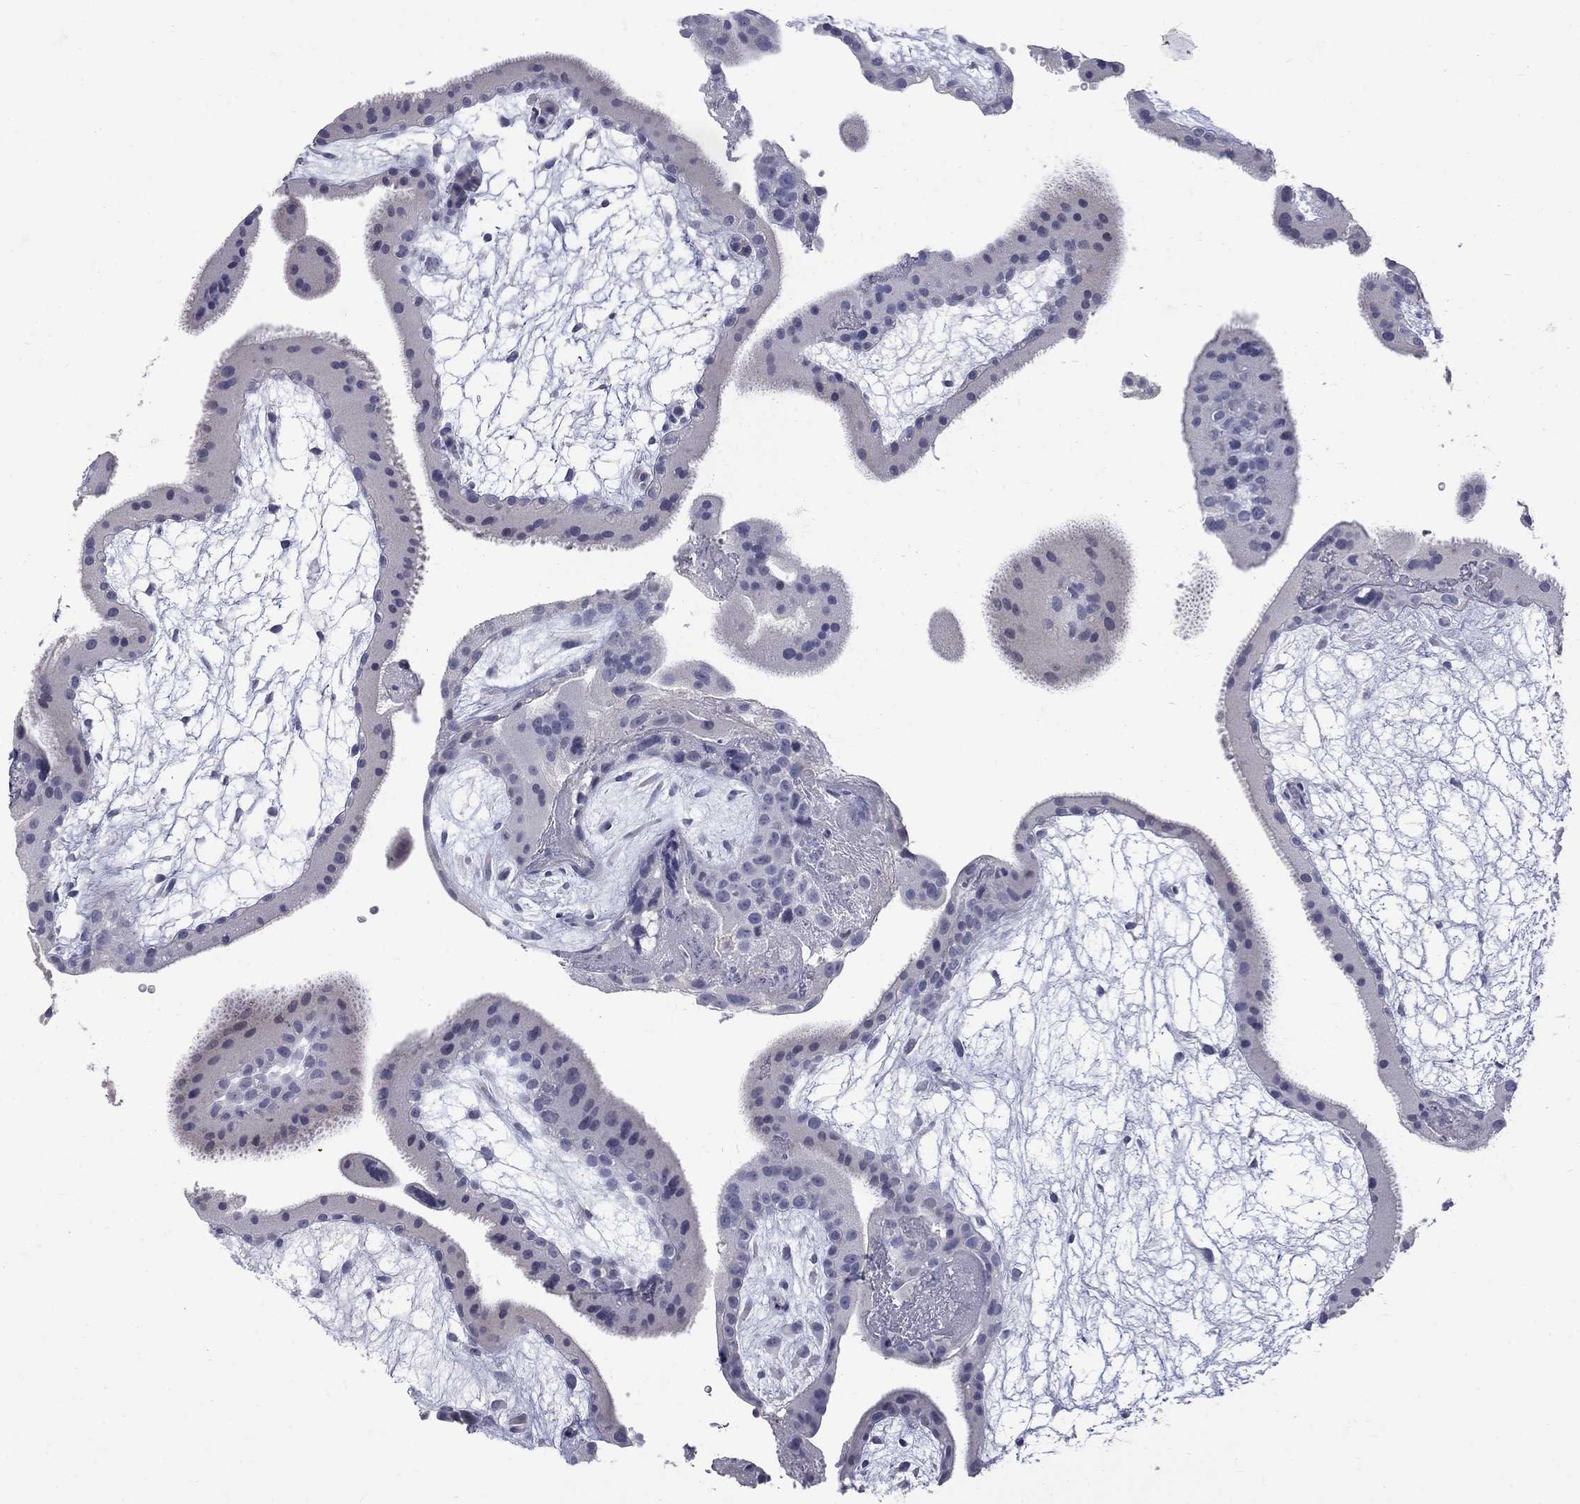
{"staining": {"intensity": "negative", "quantity": "none", "location": "none"}, "tissue": "placenta", "cell_type": "Decidual cells", "image_type": "normal", "snomed": [{"axis": "morphology", "description": "Normal tissue, NOS"}, {"axis": "topography", "description": "Placenta"}], "caption": "Placenta stained for a protein using immunohistochemistry (IHC) exhibits no expression decidual cells.", "gene": "CTNND2", "patient": {"sex": "female", "age": 19}}